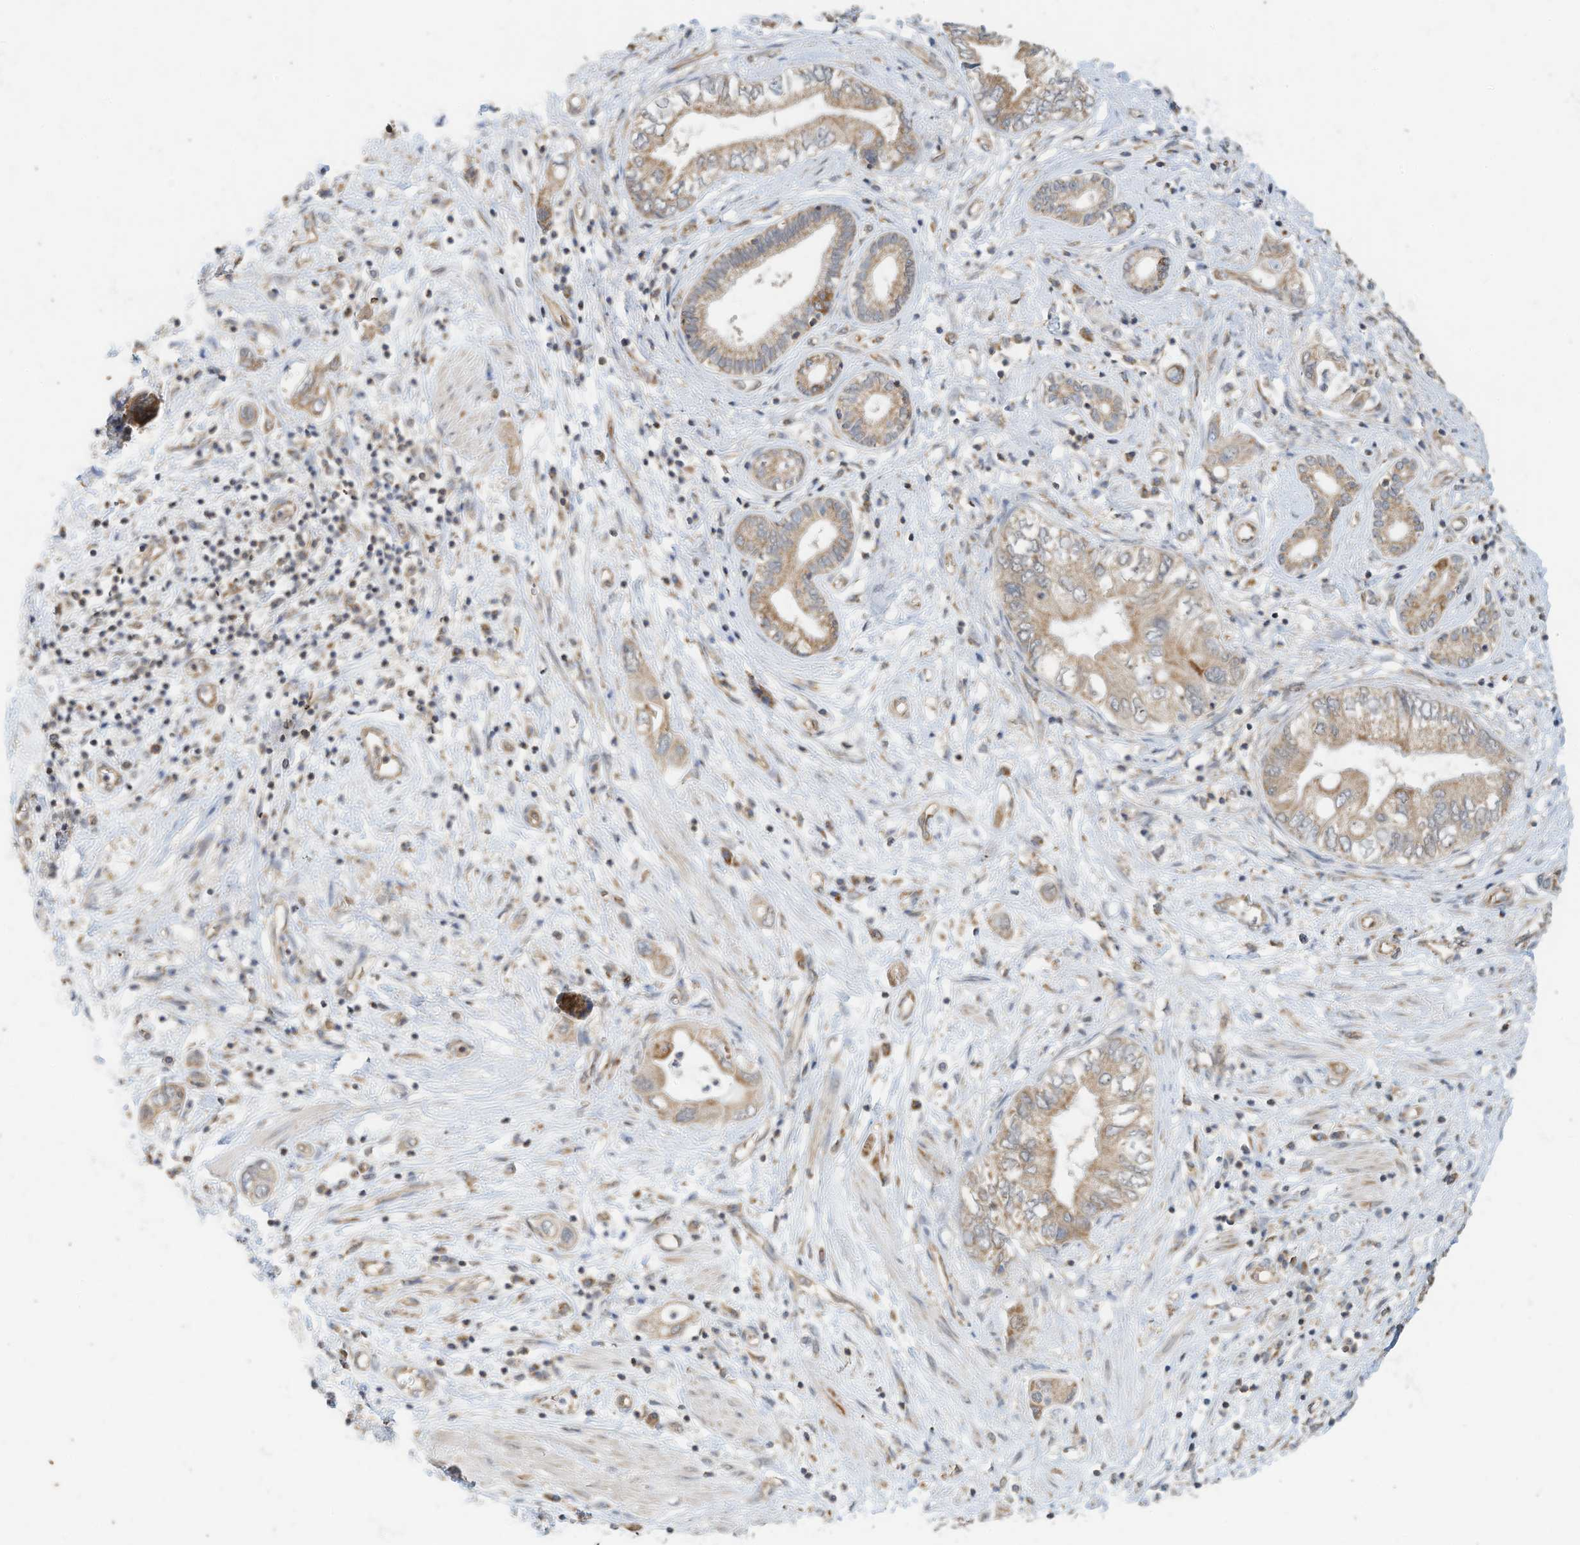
{"staining": {"intensity": "weak", "quantity": ">75%", "location": "cytoplasmic/membranous"}, "tissue": "pancreatic cancer", "cell_type": "Tumor cells", "image_type": "cancer", "snomed": [{"axis": "morphology", "description": "Adenocarcinoma, NOS"}, {"axis": "topography", "description": "Pancreas"}], "caption": "This histopathology image demonstrates pancreatic cancer (adenocarcinoma) stained with immunohistochemistry to label a protein in brown. The cytoplasmic/membranous of tumor cells show weak positivity for the protein. Nuclei are counter-stained blue.", "gene": "METTL6", "patient": {"sex": "female", "age": 73}}